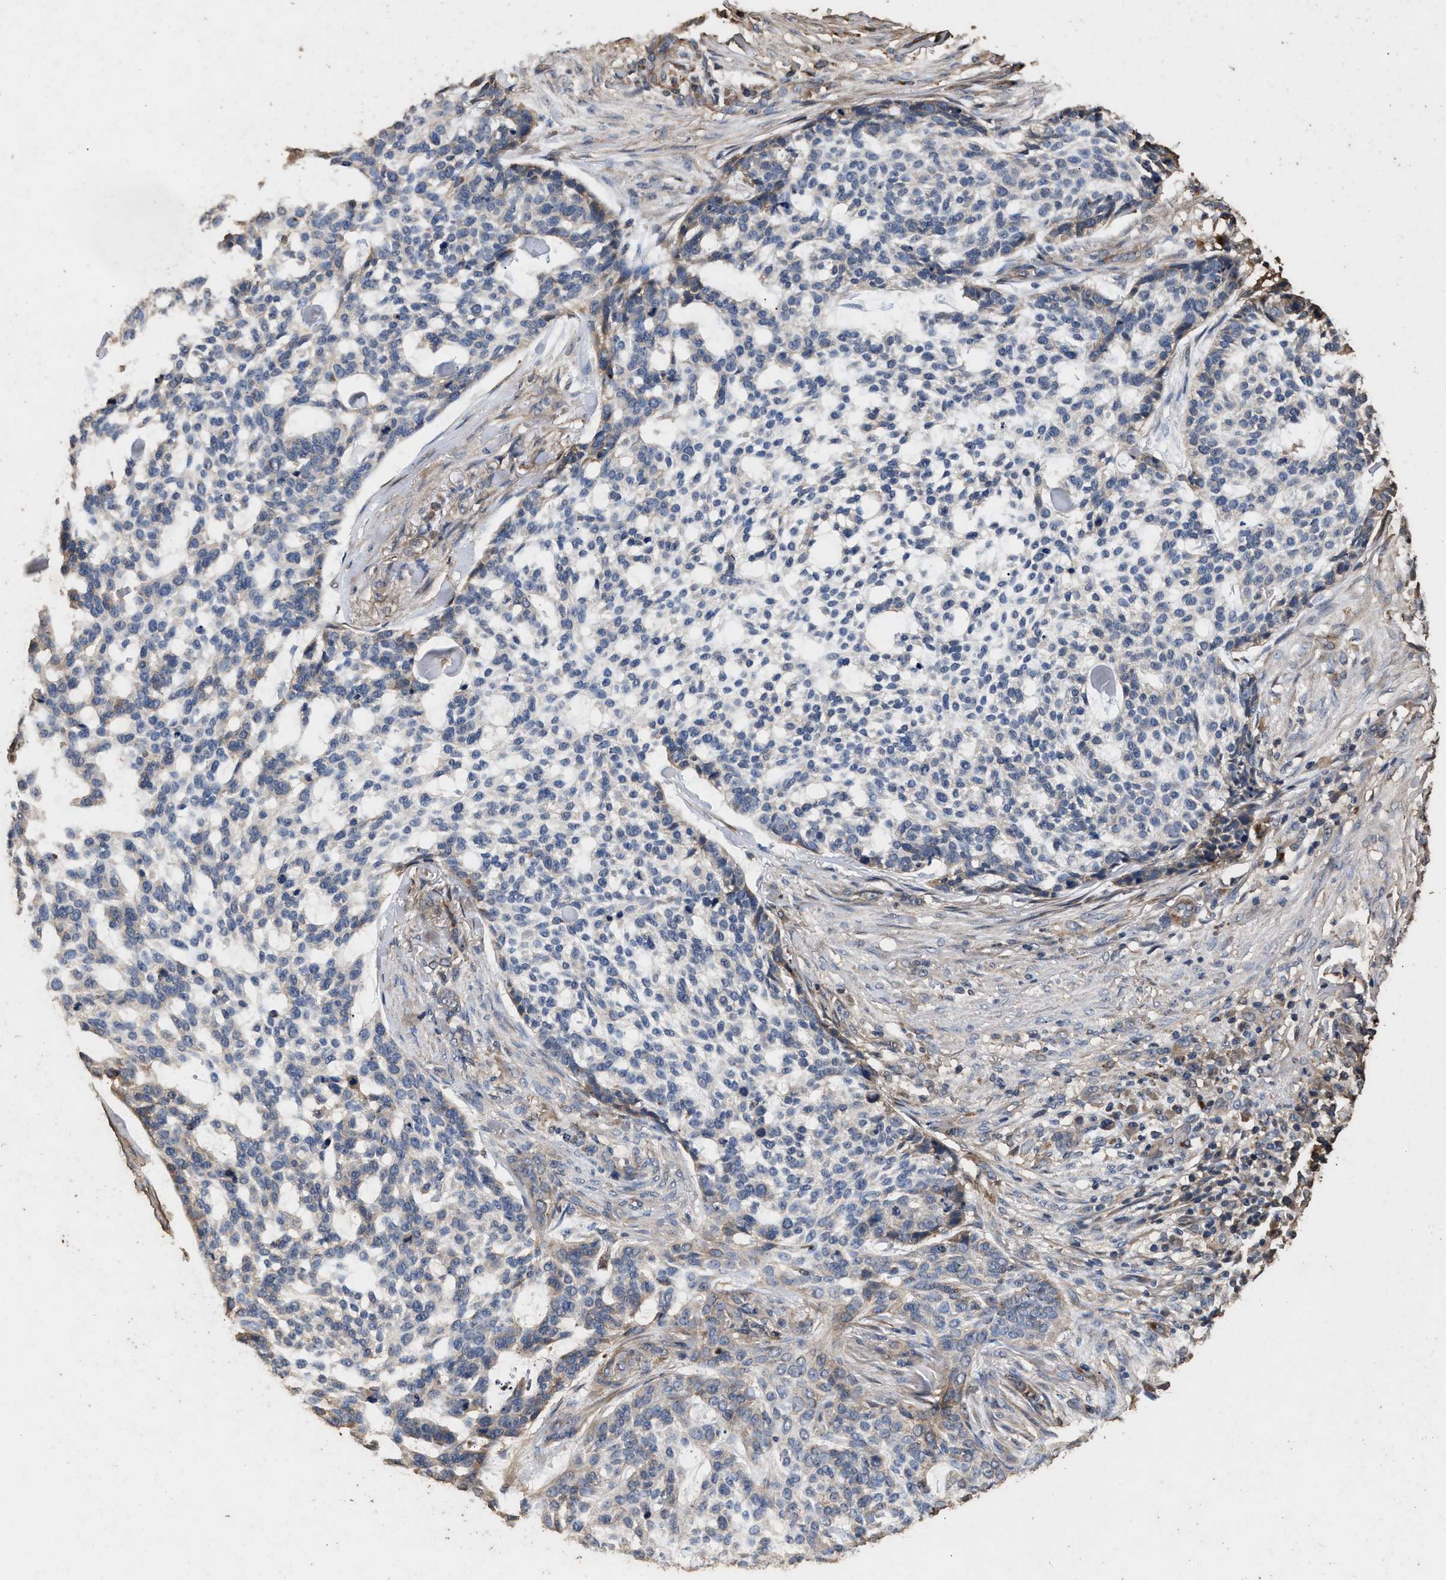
{"staining": {"intensity": "negative", "quantity": "none", "location": "none"}, "tissue": "skin cancer", "cell_type": "Tumor cells", "image_type": "cancer", "snomed": [{"axis": "morphology", "description": "Basal cell carcinoma"}, {"axis": "topography", "description": "Skin"}], "caption": "This image is of skin basal cell carcinoma stained with IHC to label a protein in brown with the nuclei are counter-stained blue. There is no staining in tumor cells.", "gene": "KYAT1", "patient": {"sex": "female", "age": 64}}